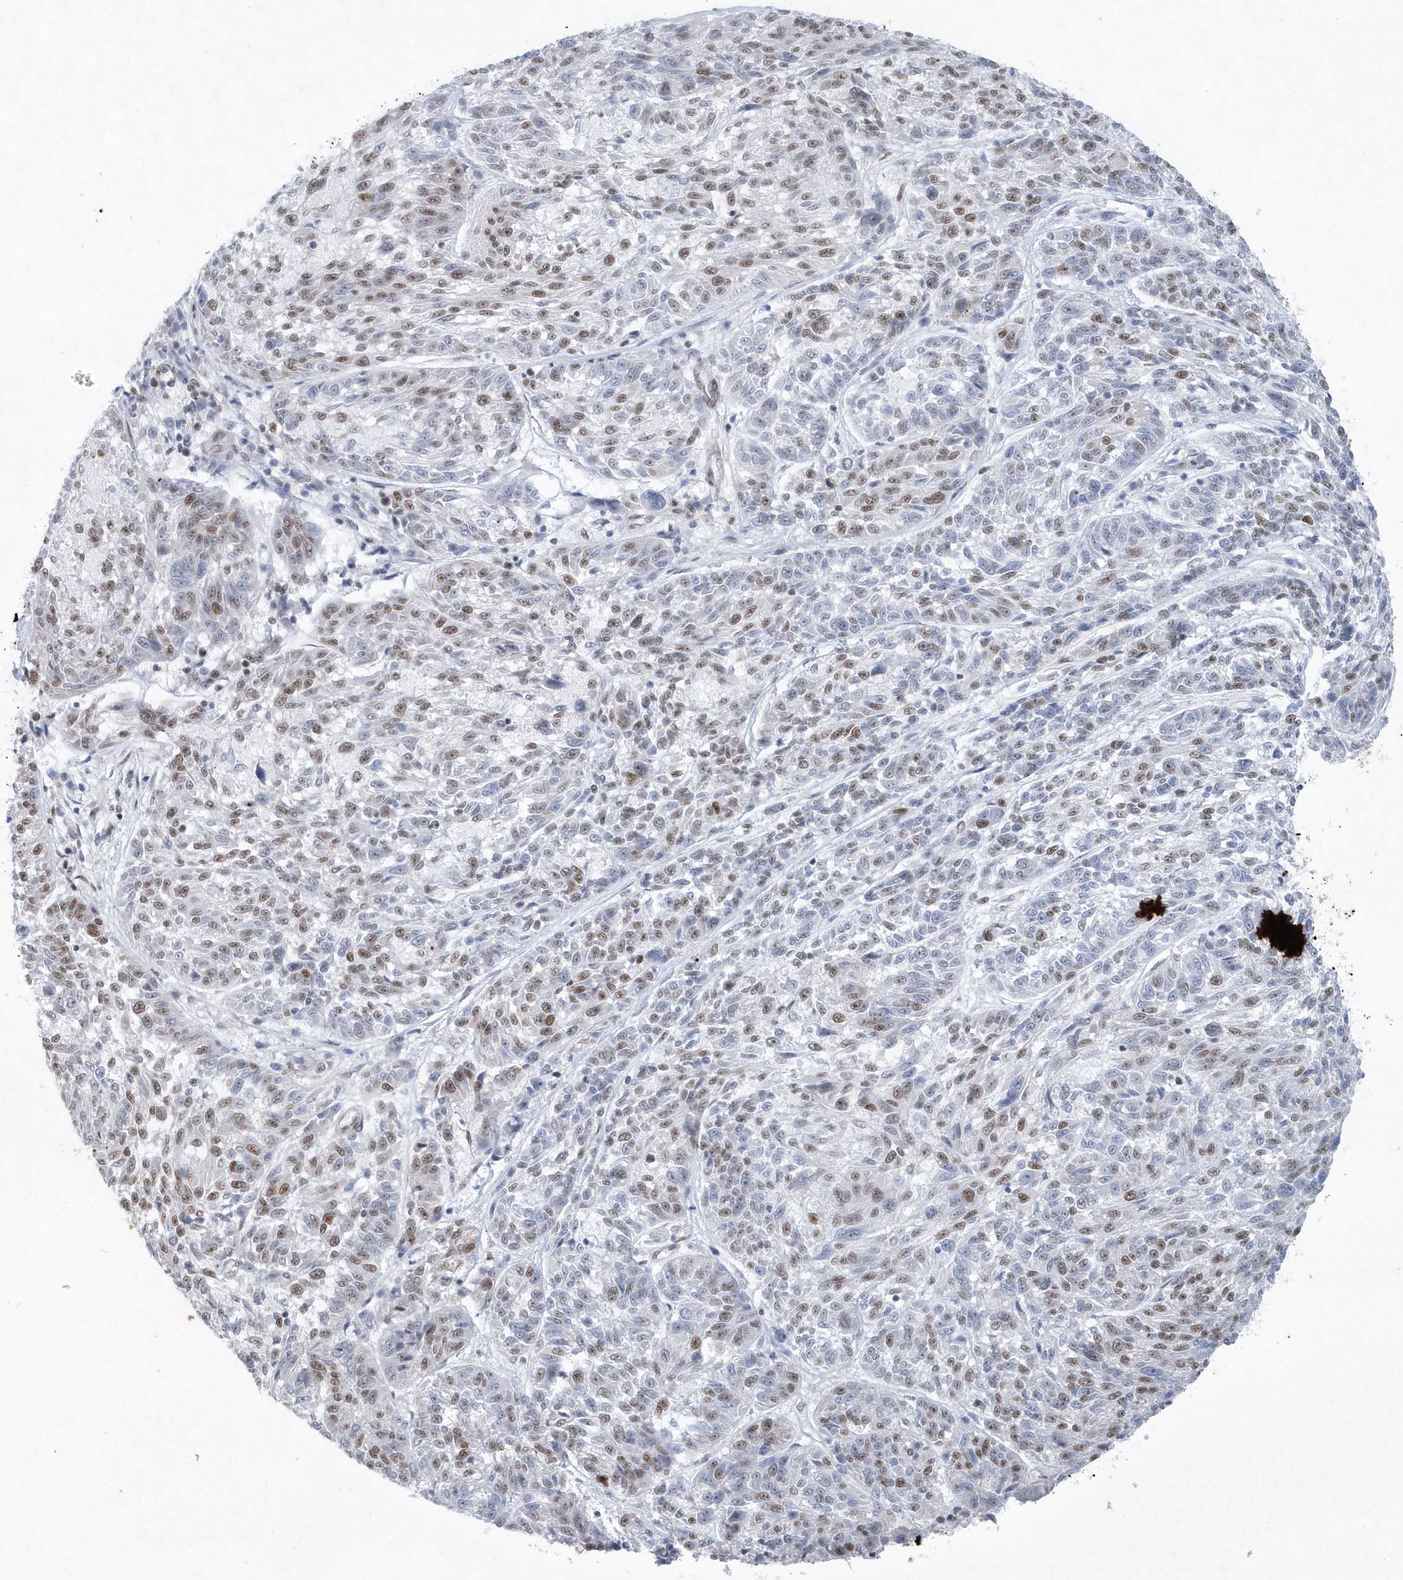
{"staining": {"intensity": "moderate", "quantity": "25%-75%", "location": "nuclear"}, "tissue": "melanoma", "cell_type": "Tumor cells", "image_type": "cancer", "snomed": [{"axis": "morphology", "description": "Malignant melanoma, NOS"}, {"axis": "topography", "description": "Skin"}], "caption": "Brown immunohistochemical staining in melanoma shows moderate nuclear staining in about 25%-75% of tumor cells. (brown staining indicates protein expression, while blue staining denotes nuclei).", "gene": "DCLRE1A", "patient": {"sex": "male", "age": 53}}